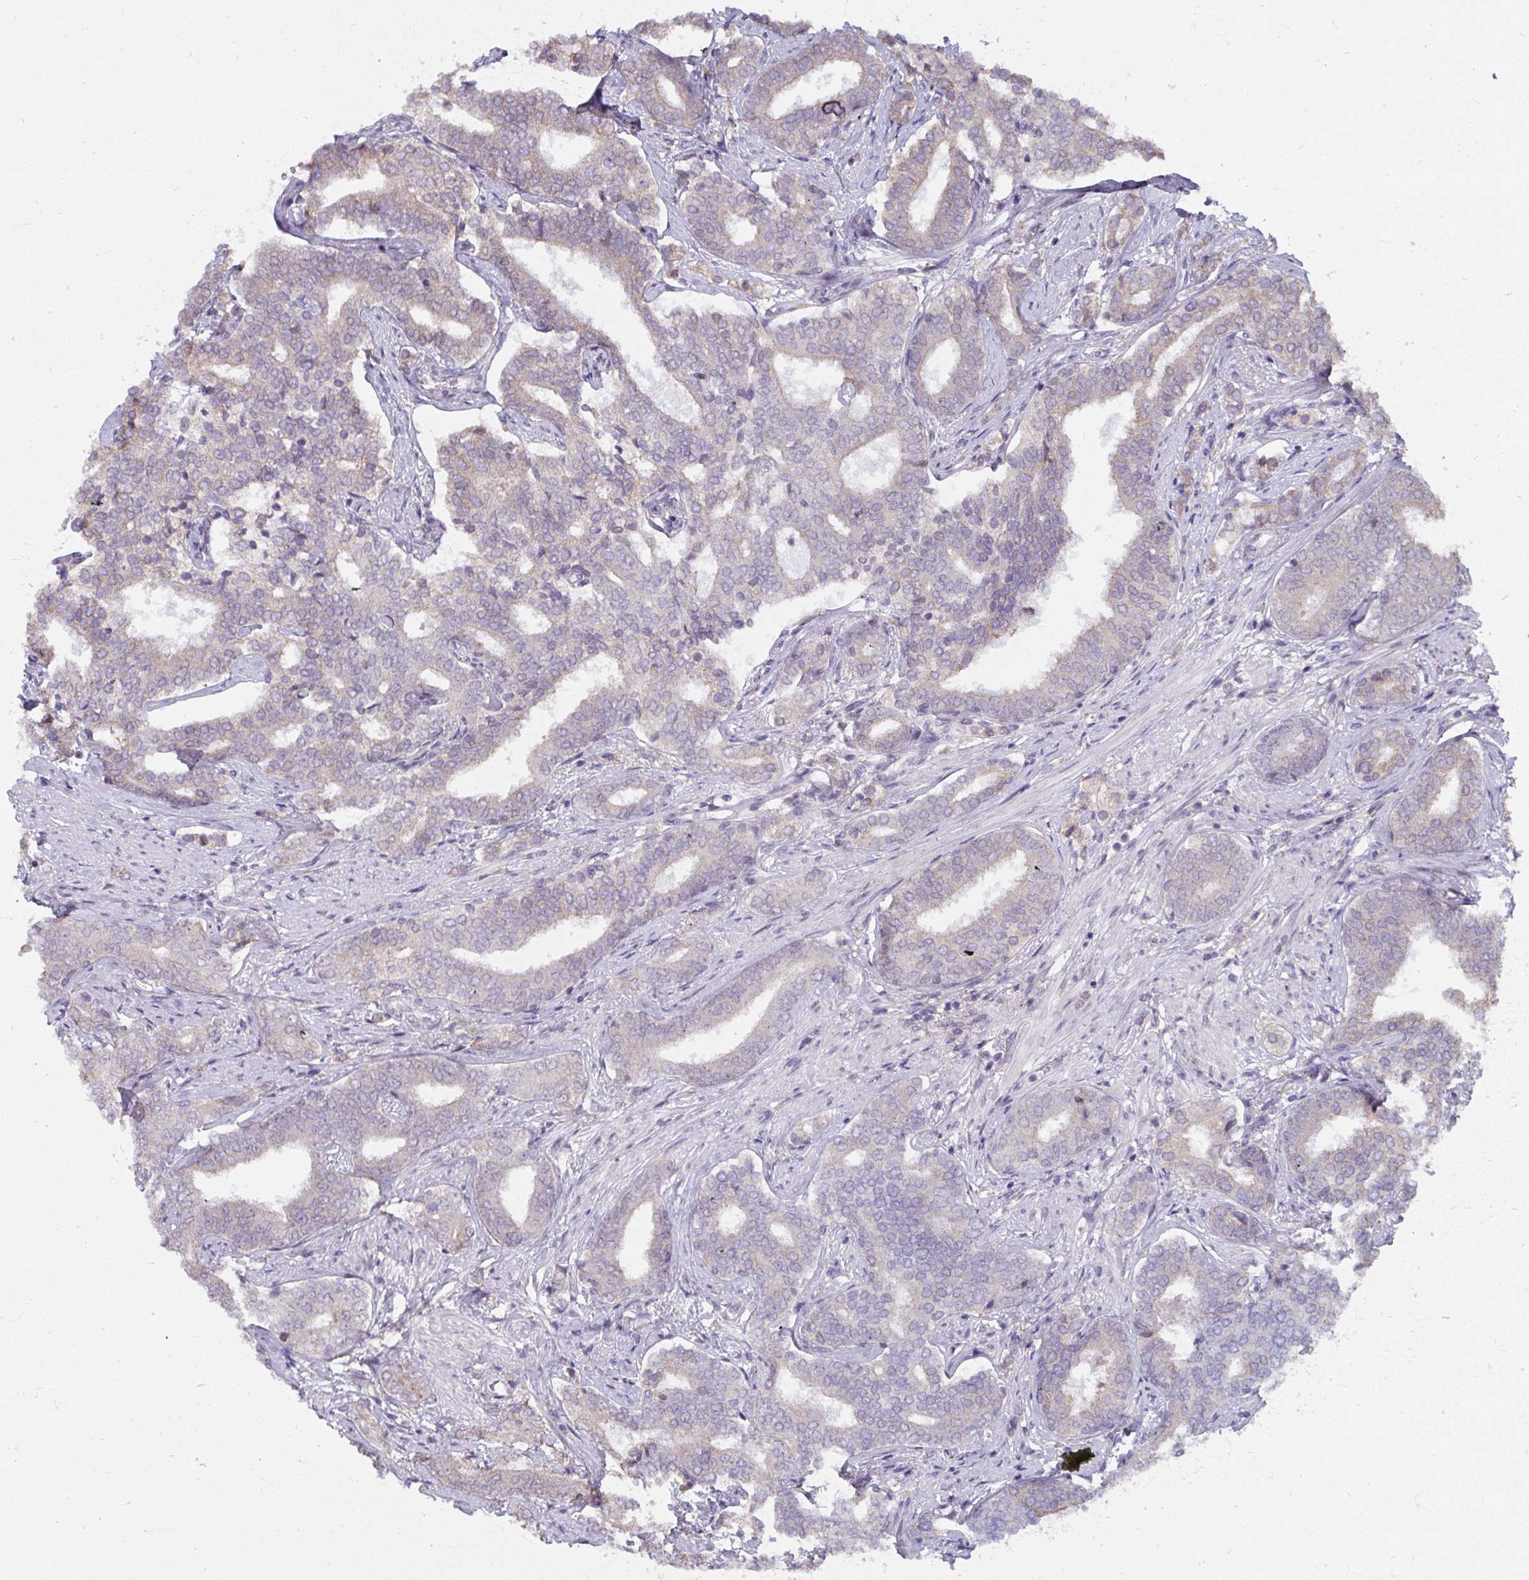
{"staining": {"intensity": "negative", "quantity": "none", "location": "none"}, "tissue": "prostate cancer", "cell_type": "Tumor cells", "image_type": "cancer", "snomed": [{"axis": "morphology", "description": "Adenocarcinoma, High grade"}, {"axis": "topography", "description": "Prostate"}], "caption": "High magnification brightfield microscopy of high-grade adenocarcinoma (prostate) stained with DAB (3,3'-diaminobenzidine) (brown) and counterstained with hematoxylin (blue): tumor cells show no significant staining. (Immunohistochemistry (ihc), brightfield microscopy, high magnification).", "gene": "NMNAT1", "patient": {"sex": "male", "age": 72}}